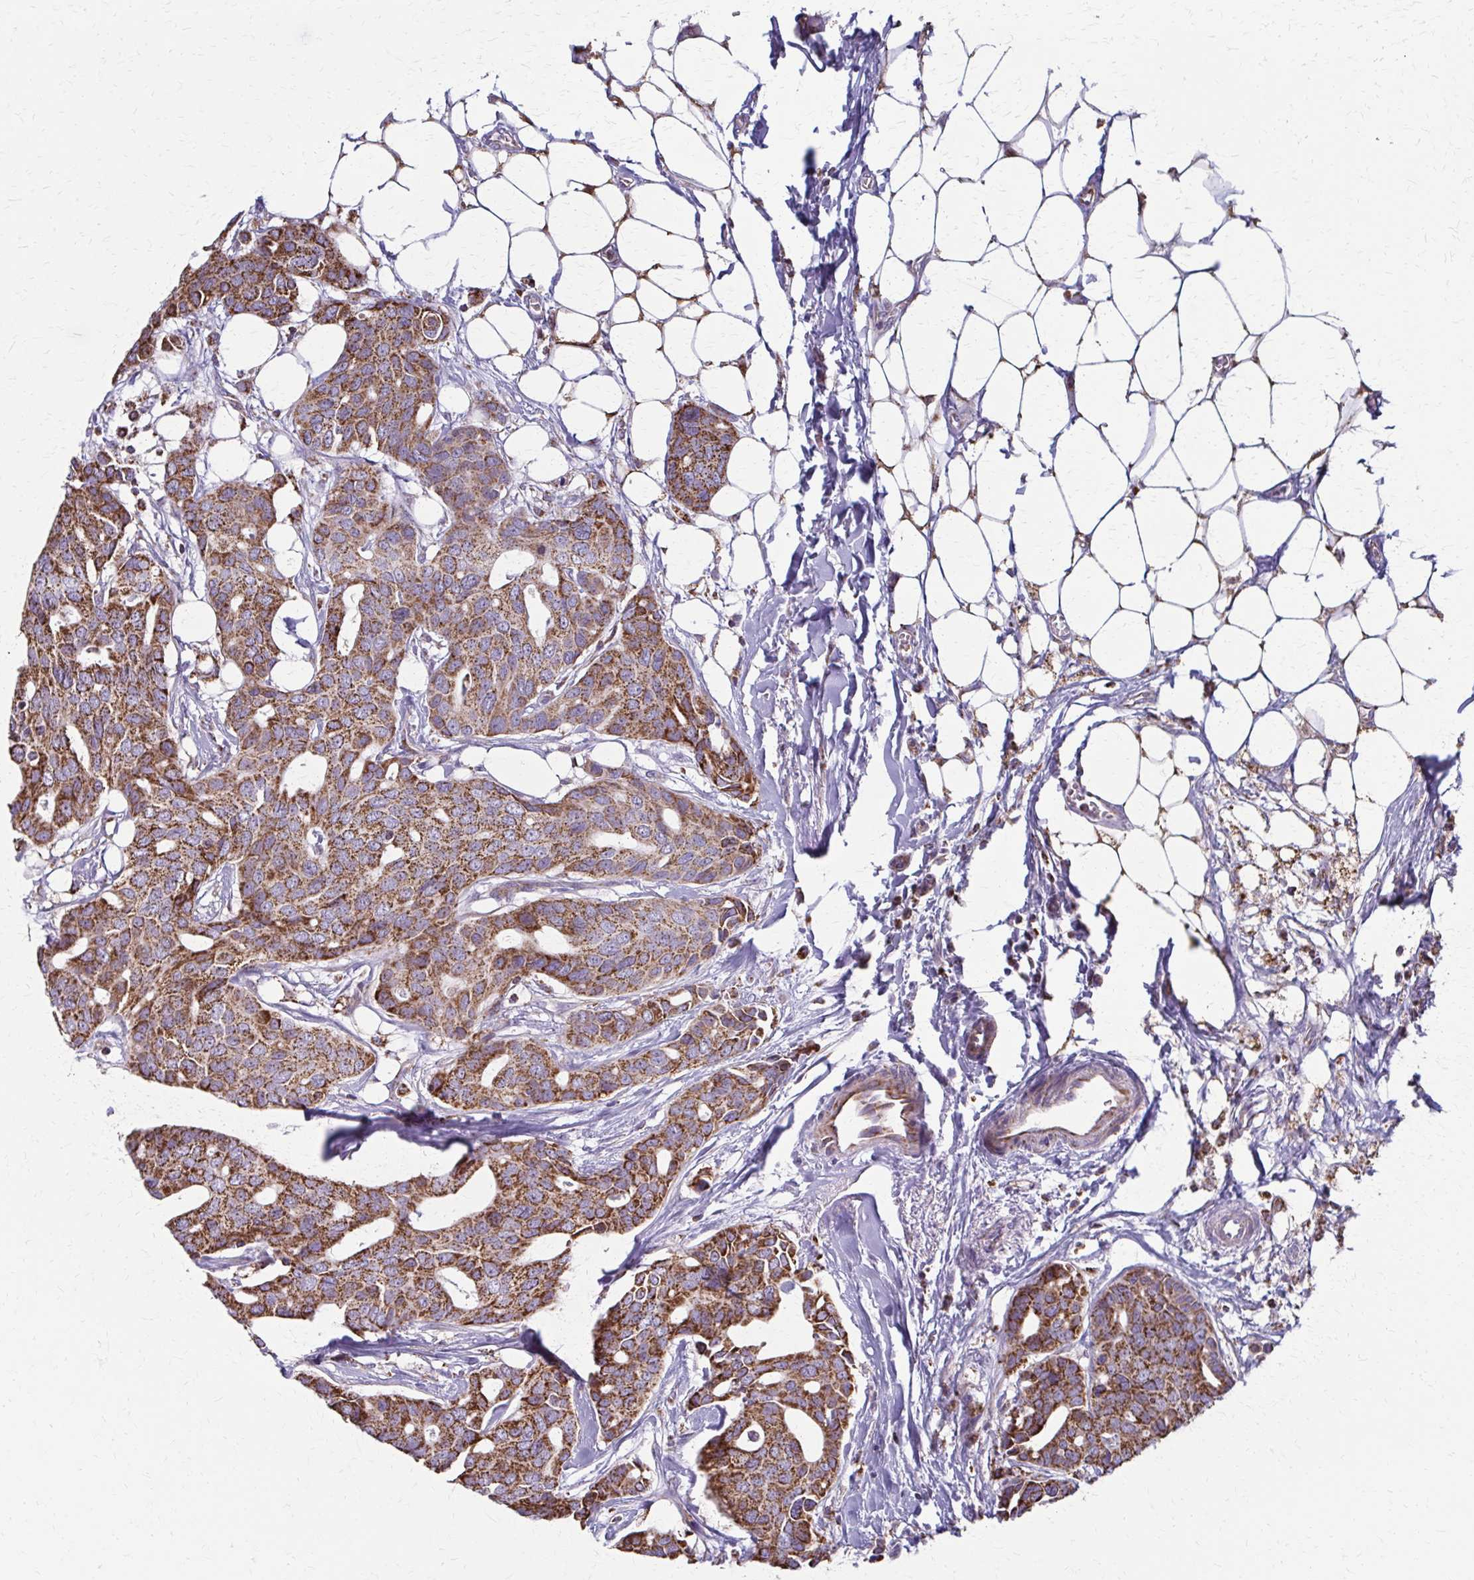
{"staining": {"intensity": "strong", "quantity": ">75%", "location": "cytoplasmic/membranous"}, "tissue": "breast cancer", "cell_type": "Tumor cells", "image_type": "cancer", "snomed": [{"axis": "morphology", "description": "Duct carcinoma"}, {"axis": "topography", "description": "Breast"}], "caption": "IHC photomicrograph of neoplastic tissue: human breast infiltrating ductal carcinoma stained using immunohistochemistry (IHC) exhibits high levels of strong protein expression localized specifically in the cytoplasmic/membranous of tumor cells, appearing as a cytoplasmic/membranous brown color.", "gene": "TVP23A", "patient": {"sex": "female", "age": 54}}